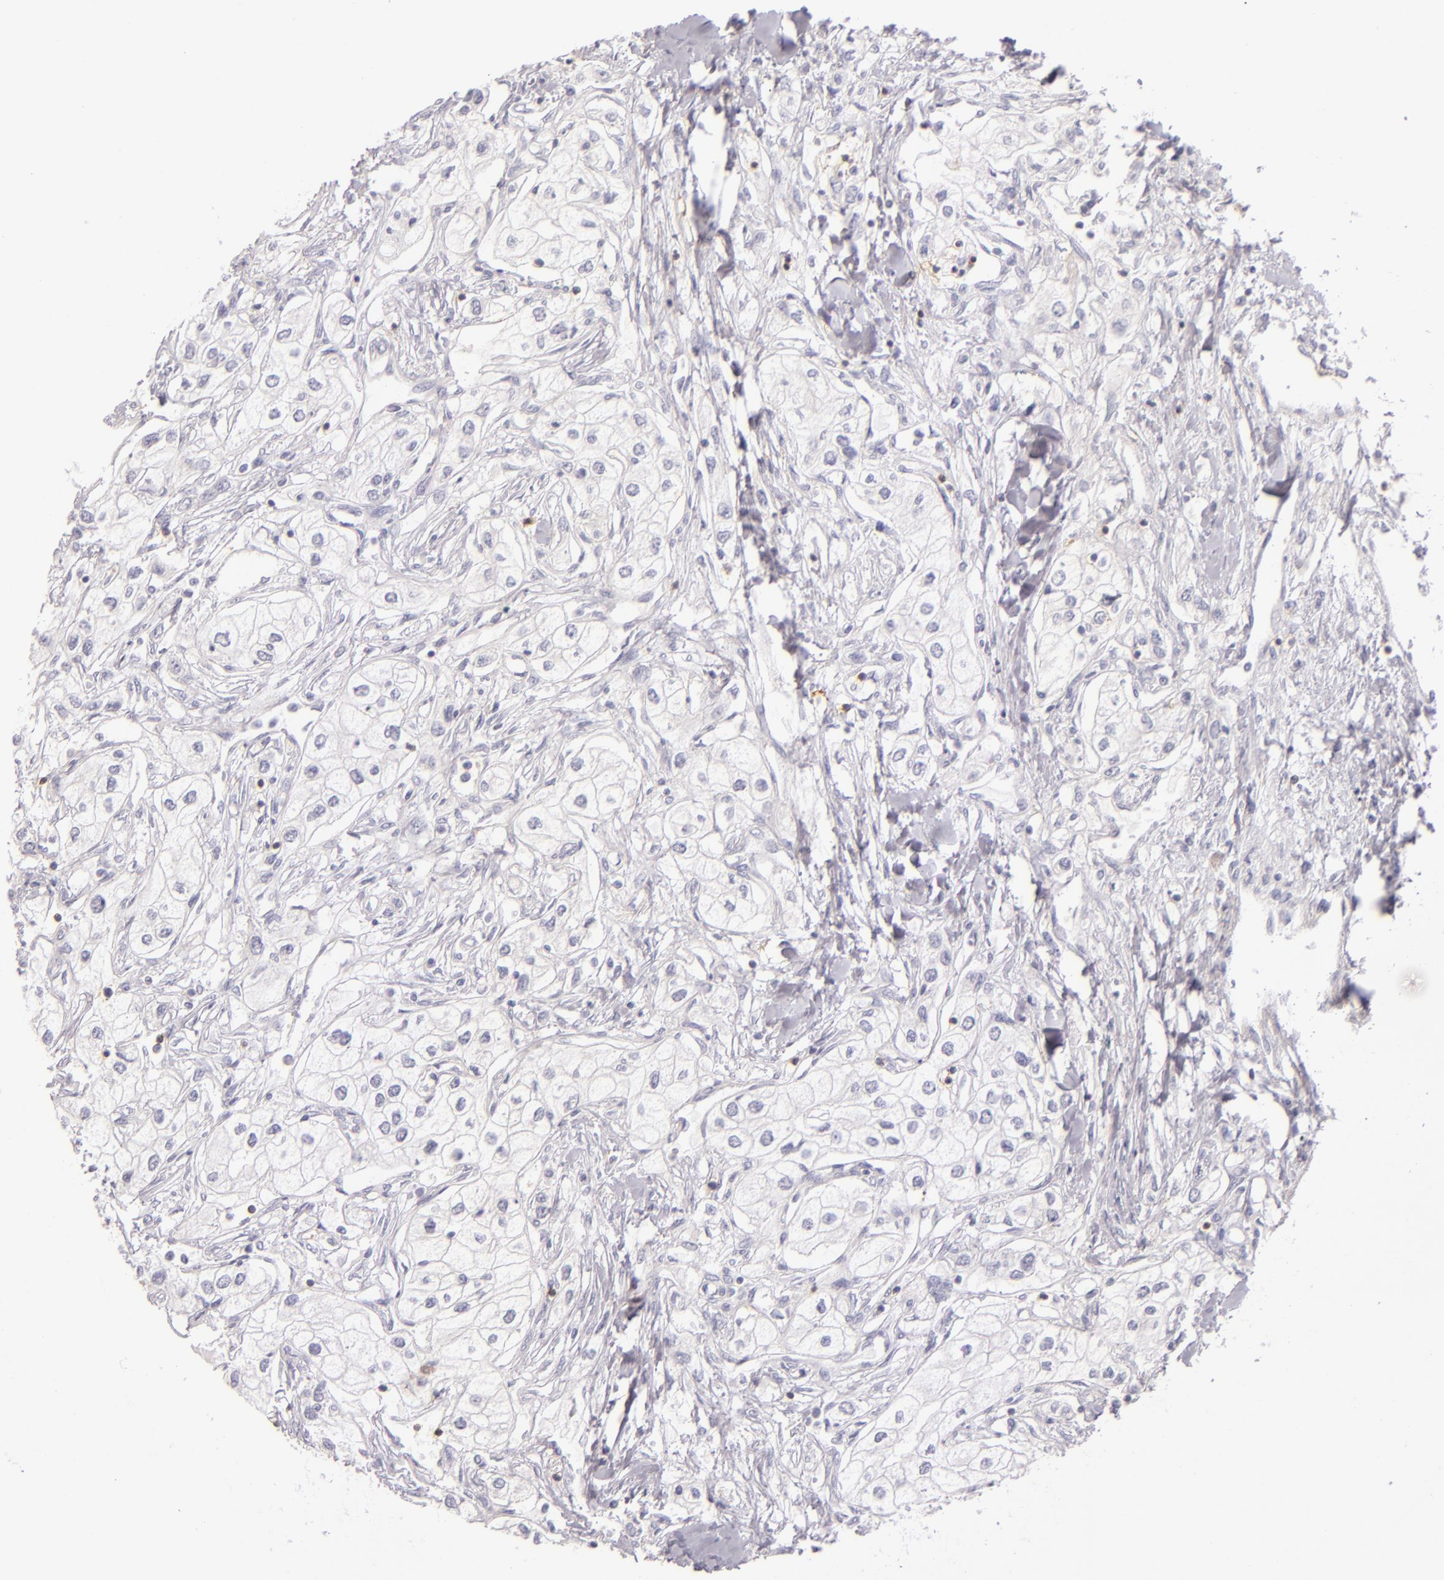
{"staining": {"intensity": "negative", "quantity": "none", "location": "none"}, "tissue": "renal cancer", "cell_type": "Tumor cells", "image_type": "cancer", "snomed": [{"axis": "morphology", "description": "Adenocarcinoma, NOS"}, {"axis": "topography", "description": "Kidney"}], "caption": "The photomicrograph displays no staining of tumor cells in renal cancer (adenocarcinoma).", "gene": "LAT", "patient": {"sex": "male", "age": 57}}